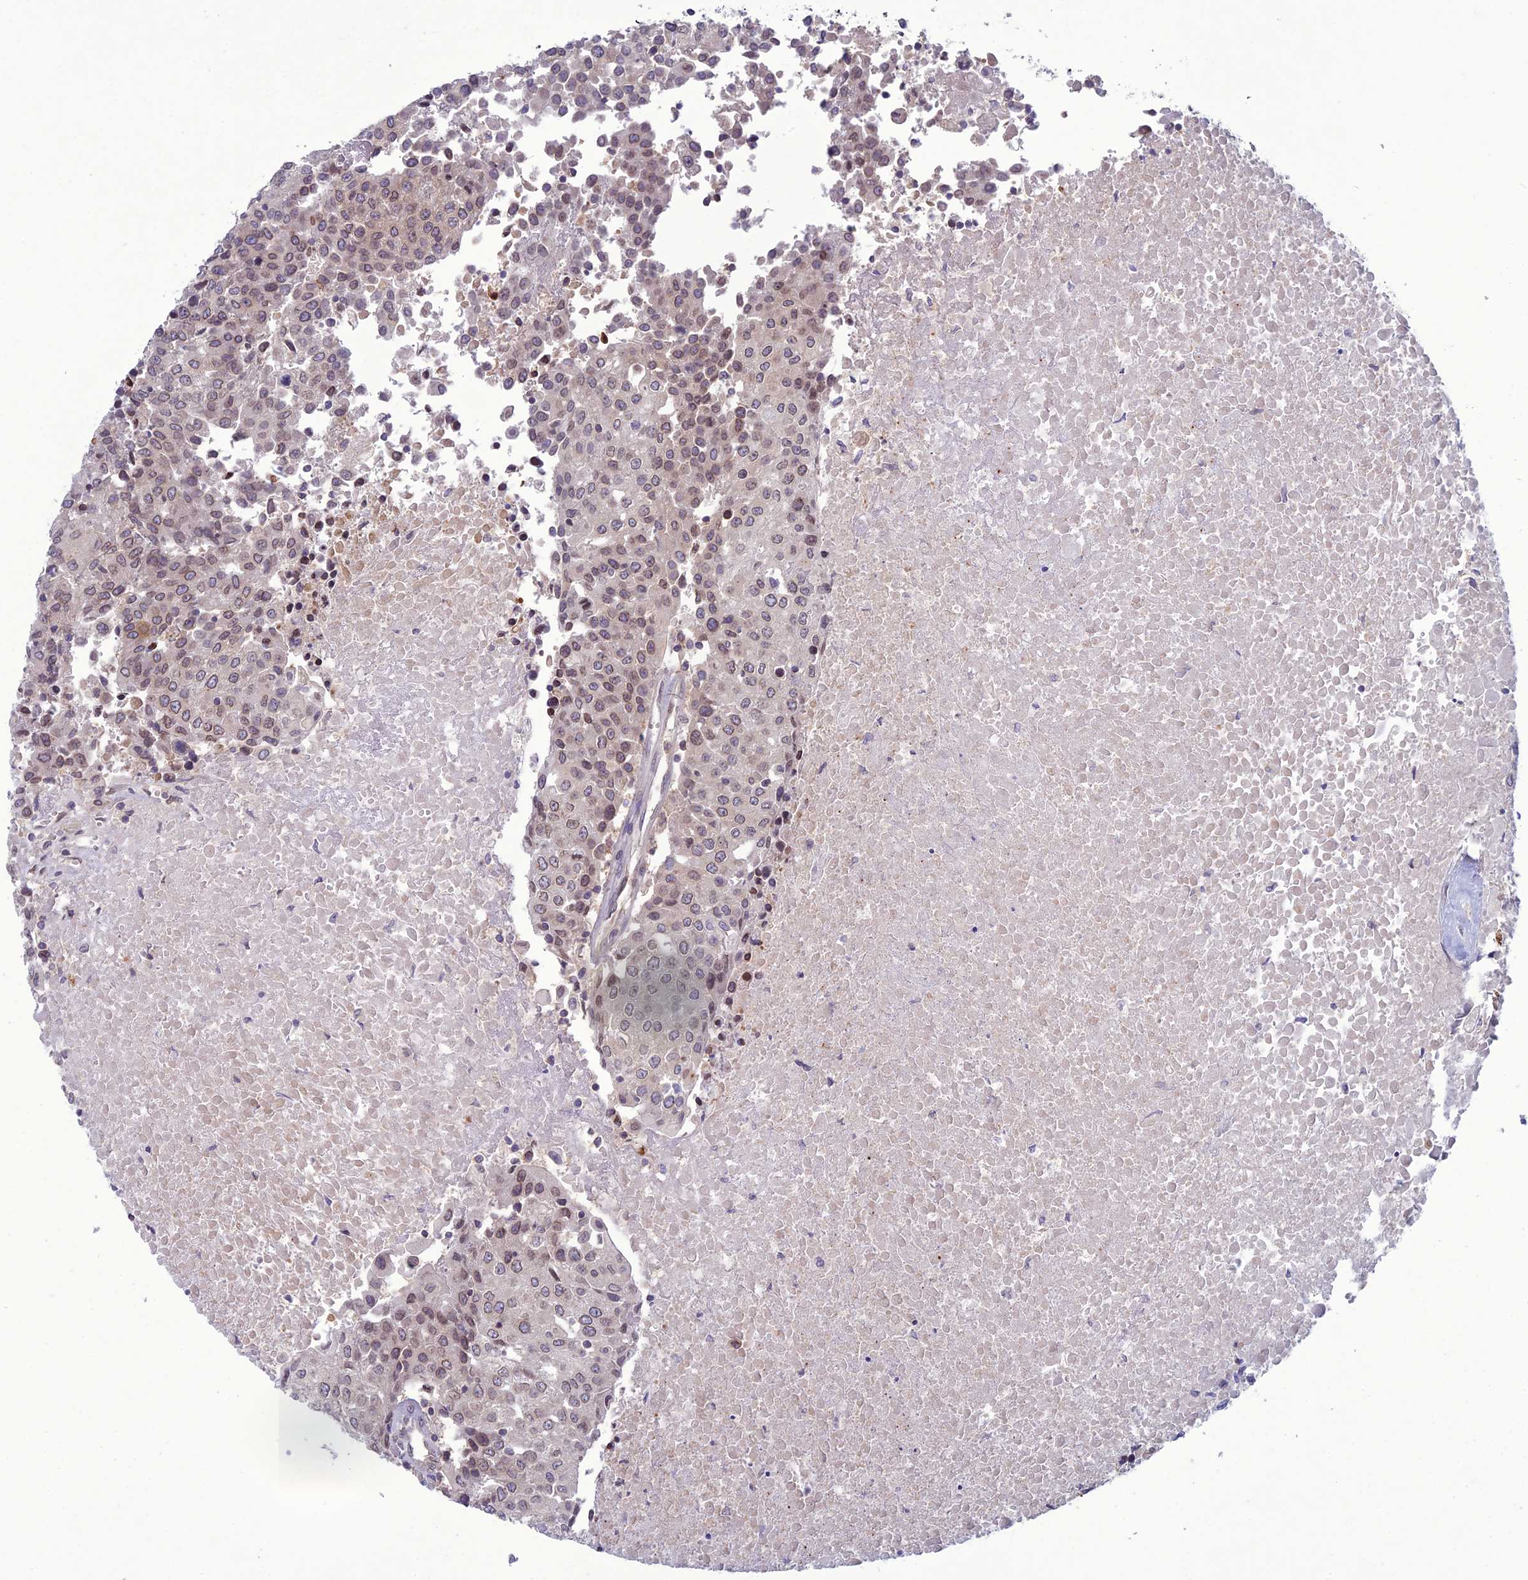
{"staining": {"intensity": "moderate", "quantity": "25%-75%", "location": "cytoplasmic/membranous,nuclear"}, "tissue": "urothelial cancer", "cell_type": "Tumor cells", "image_type": "cancer", "snomed": [{"axis": "morphology", "description": "Urothelial carcinoma, High grade"}, {"axis": "topography", "description": "Urinary bladder"}], "caption": "Immunohistochemistry of high-grade urothelial carcinoma reveals medium levels of moderate cytoplasmic/membranous and nuclear positivity in about 25%-75% of tumor cells.", "gene": "WDR46", "patient": {"sex": "female", "age": 85}}